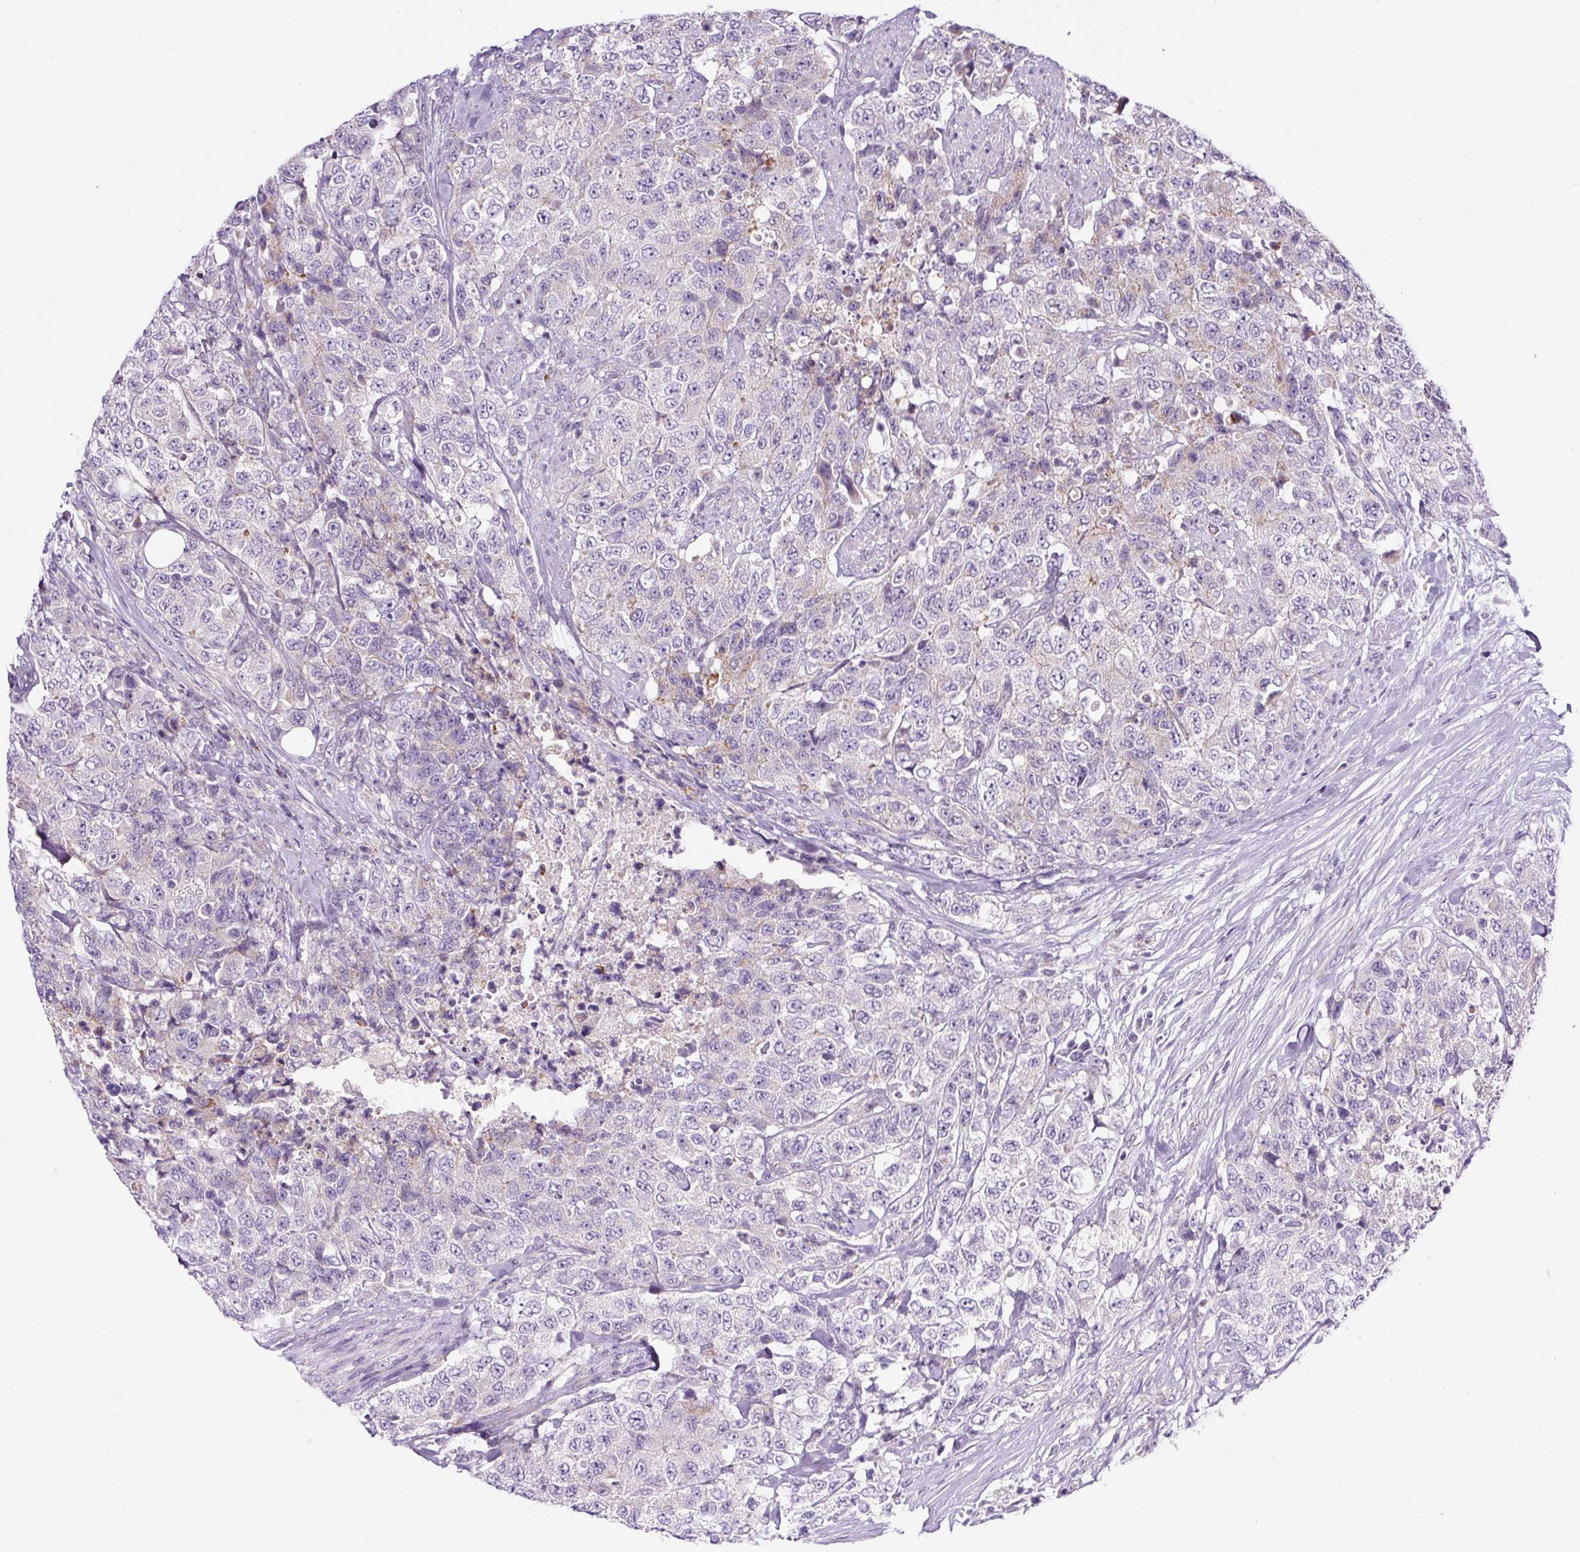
{"staining": {"intensity": "negative", "quantity": "none", "location": "none"}, "tissue": "urothelial cancer", "cell_type": "Tumor cells", "image_type": "cancer", "snomed": [{"axis": "morphology", "description": "Urothelial carcinoma, High grade"}, {"axis": "topography", "description": "Urinary bladder"}], "caption": "The histopathology image reveals no significant positivity in tumor cells of high-grade urothelial carcinoma.", "gene": "HPS4", "patient": {"sex": "female", "age": 78}}